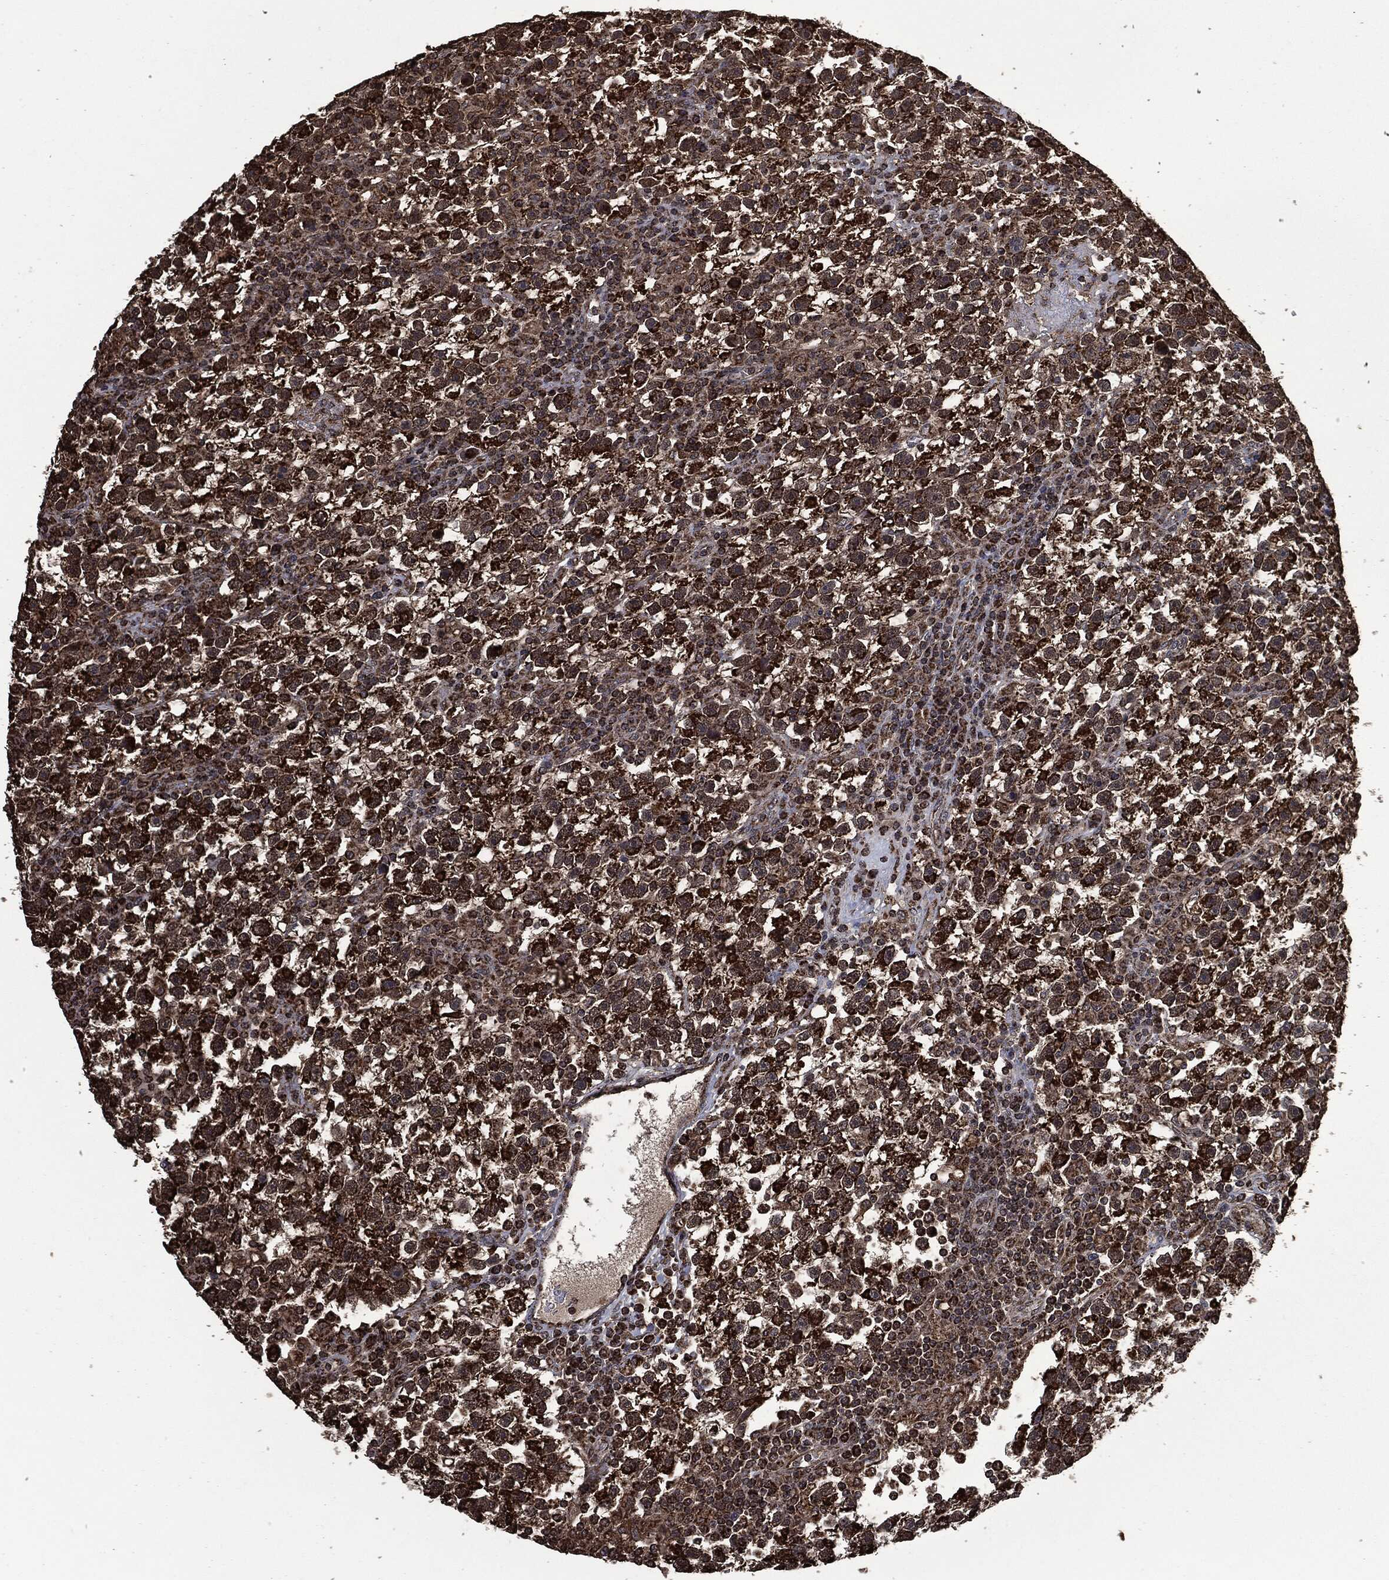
{"staining": {"intensity": "strong", "quantity": ">75%", "location": "cytoplasmic/membranous"}, "tissue": "testis cancer", "cell_type": "Tumor cells", "image_type": "cancer", "snomed": [{"axis": "morphology", "description": "Seminoma, NOS"}, {"axis": "topography", "description": "Testis"}], "caption": "IHC micrograph of neoplastic tissue: seminoma (testis) stained using IHC displays high levels of strong protein expression localized specifically in the cytoplasmic/membranous of tumor cells, appearing as a cytoplasmic/membranous brown color.", "gene": "LIG3", "patient": {"sex": "male", "age": 47}}